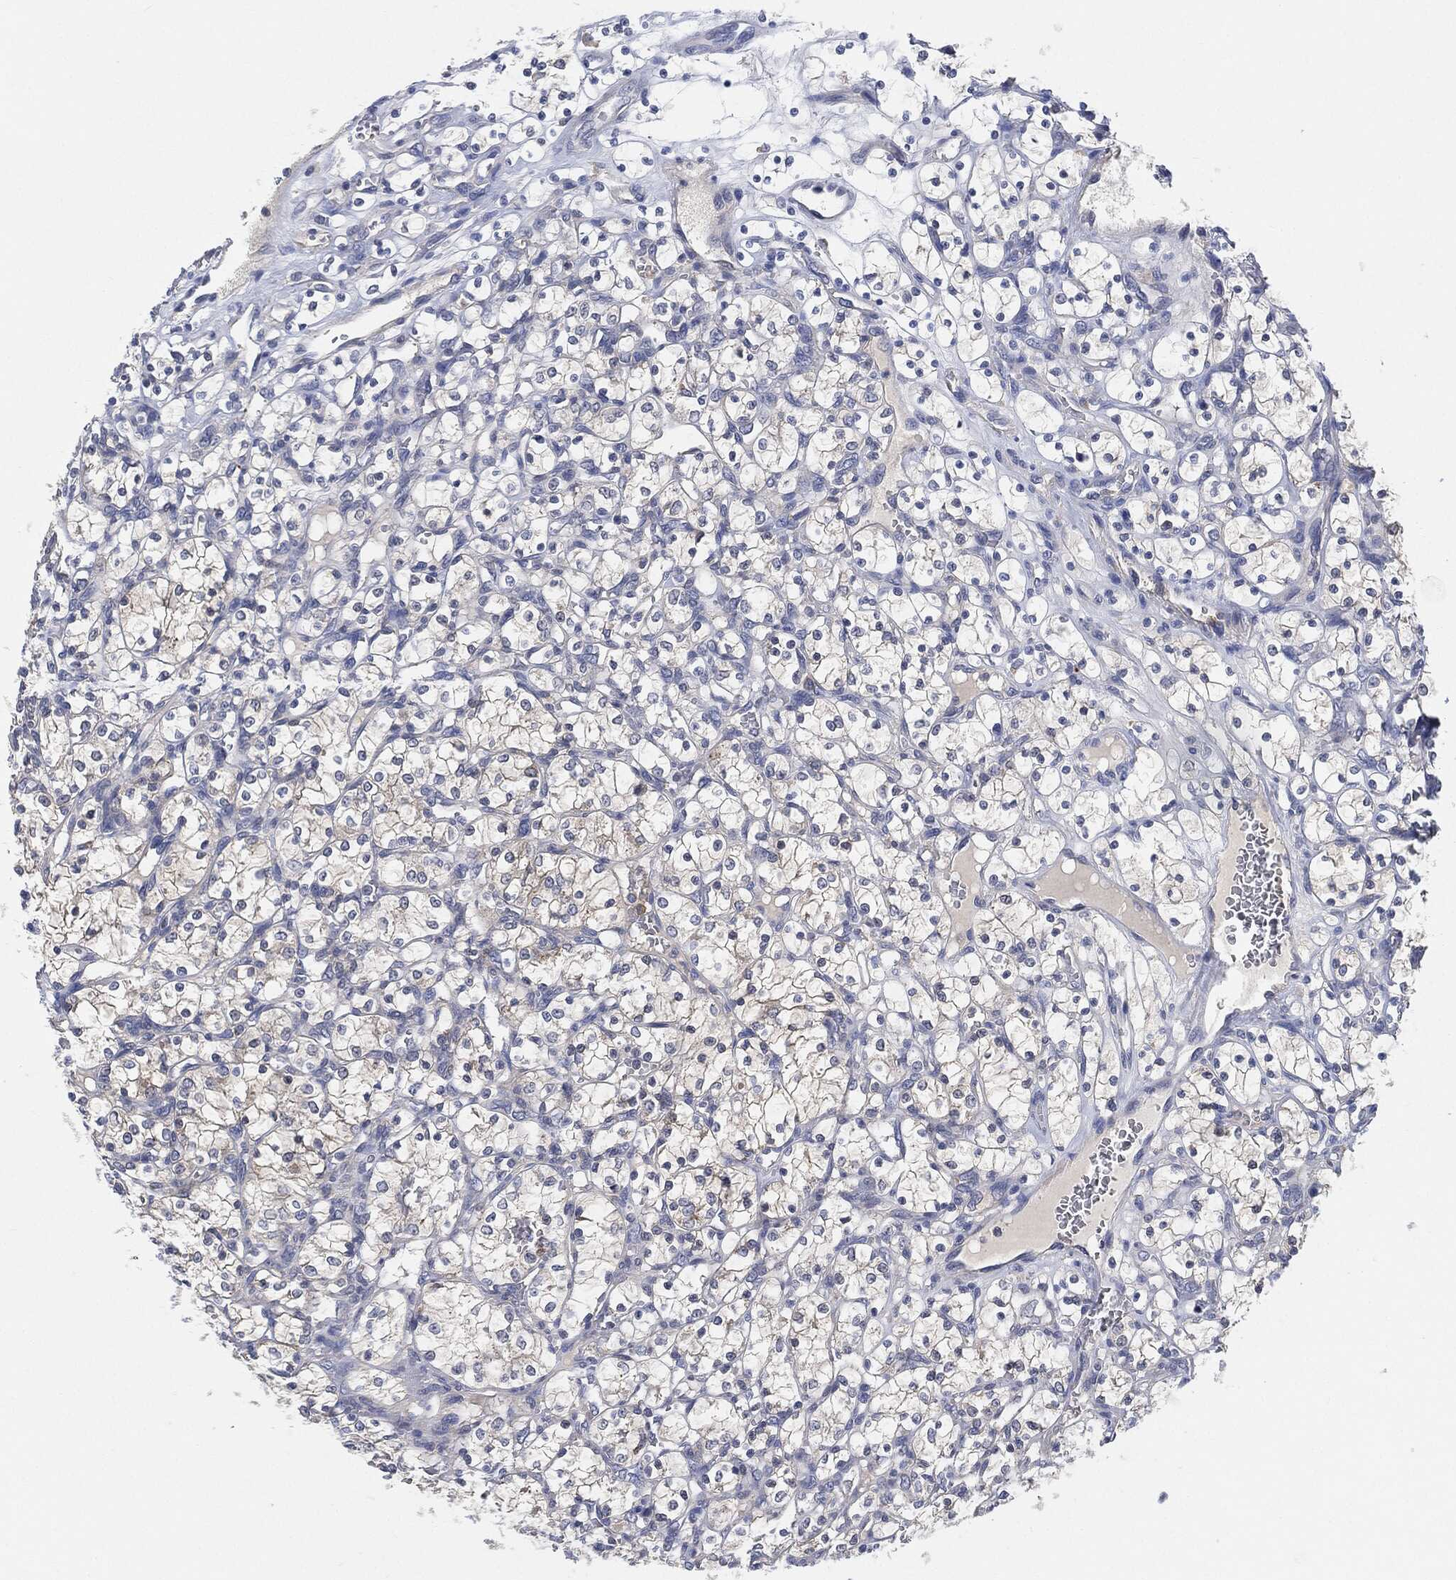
{"staining": {"intensity": "negative", "quantity": "none", "location": "none"}, "tissue": "renal cancer", "cell_type": "Tumor cells", "image_type": "cancer", "snomed": [{"axis": "morphology", "description": "Adenocarcinoma, NOS"}, {"axis": "topography", "description": "Kidney"}], "caption": "Tumor cells are negative for protein expression in human adenocarcinoma (renal). (Brightfield microscopy of DAB IHC at high magnification).", "gene": "VSIG4", "patient": {"sex": "female", "age": 69}}